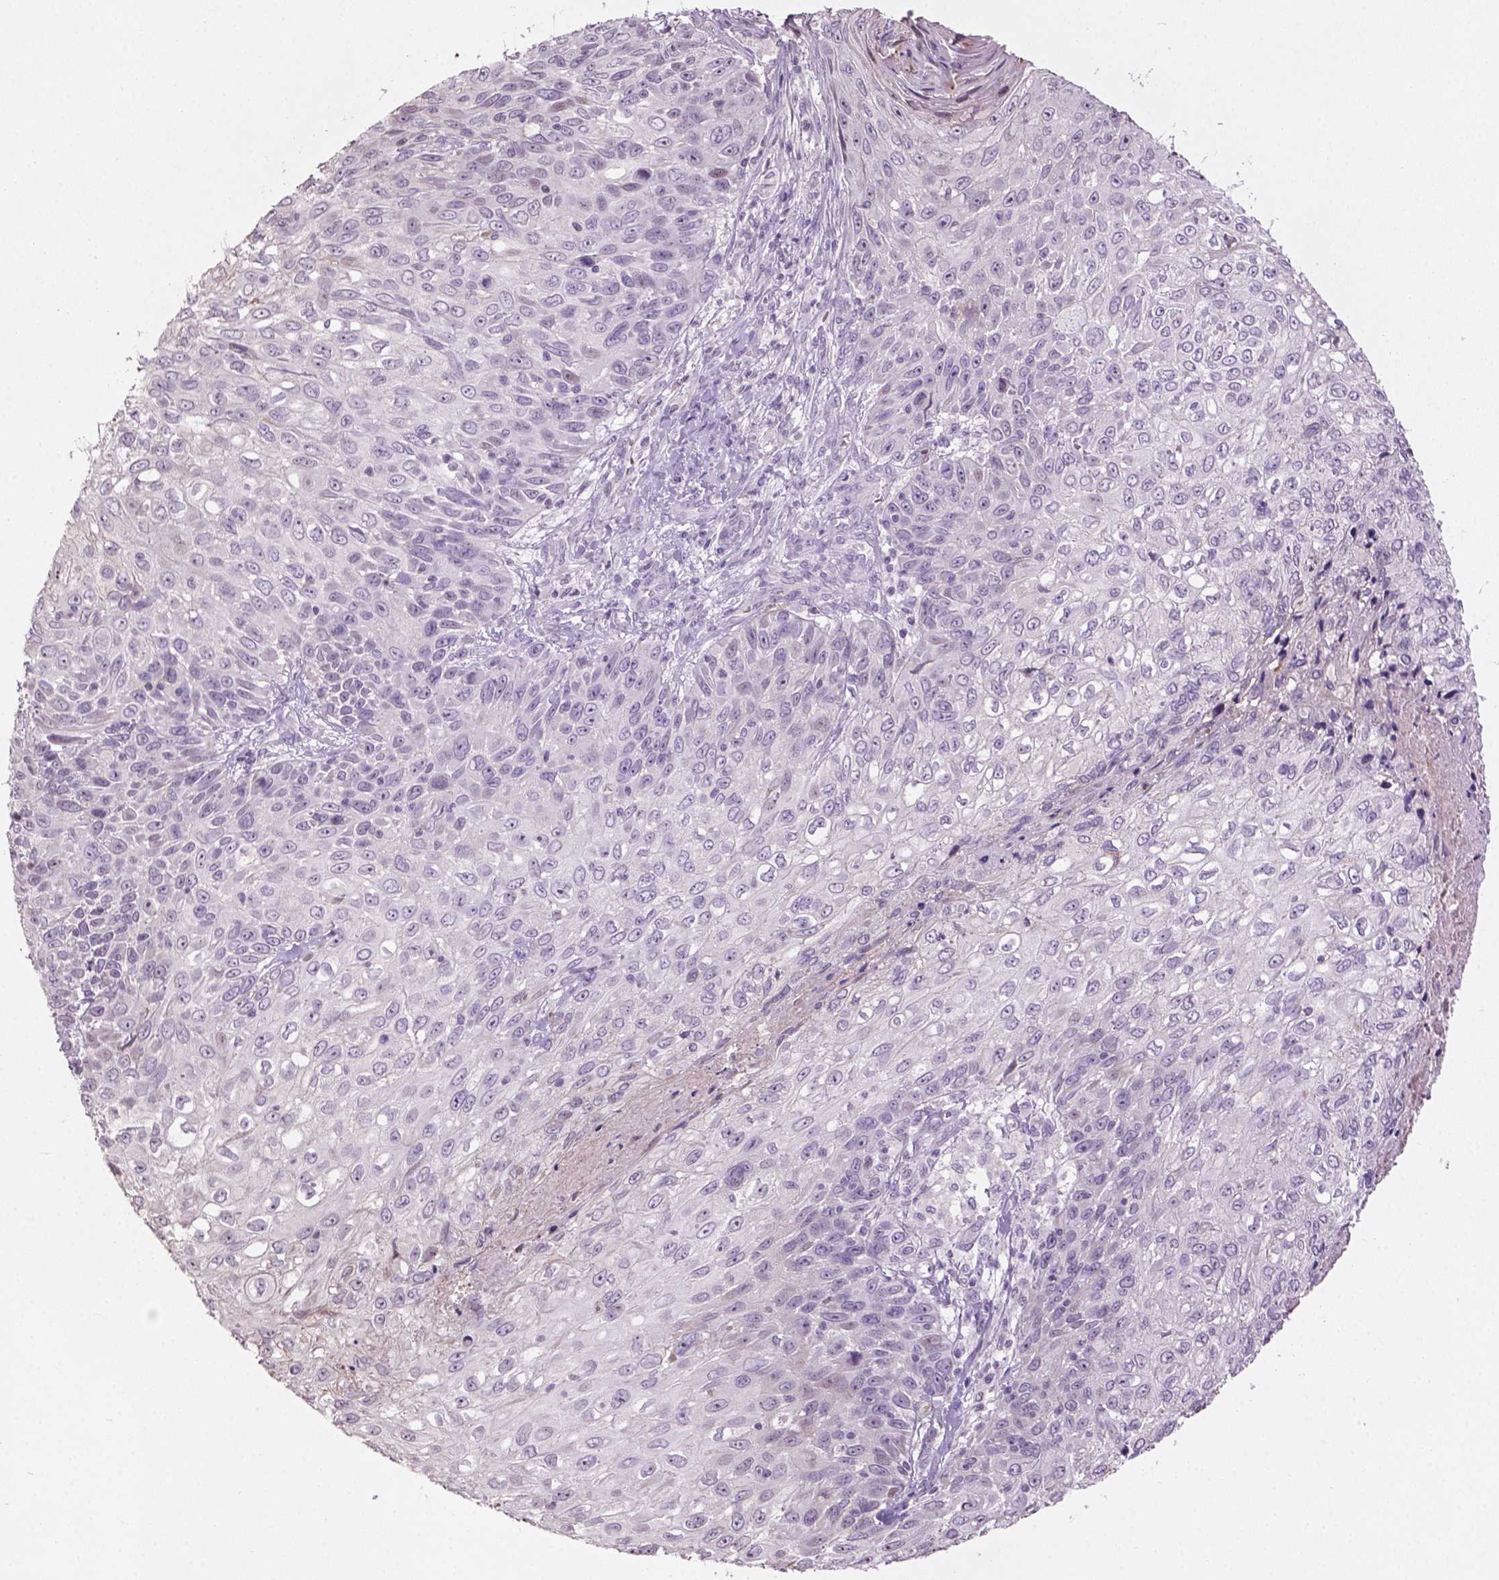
{"staining": {"intensity": "negative", "quantity": "none", "location": "none"}, "tissue": "skin cancer", "cell_type": "Tumor cells", "image_type": "cancer", "snomed": [{"axis": "morphology", "description": "Squamous cell carcinoma, NOS"}, {"axis": "topography", "description": "Skin"}], "caption": "The immunohistochemistry (IHC) image has no significant positivity in tumor cells of skin cancer tissue.", "gene": "NTNG2", "patient": {"sex": "male", "age": 92}}